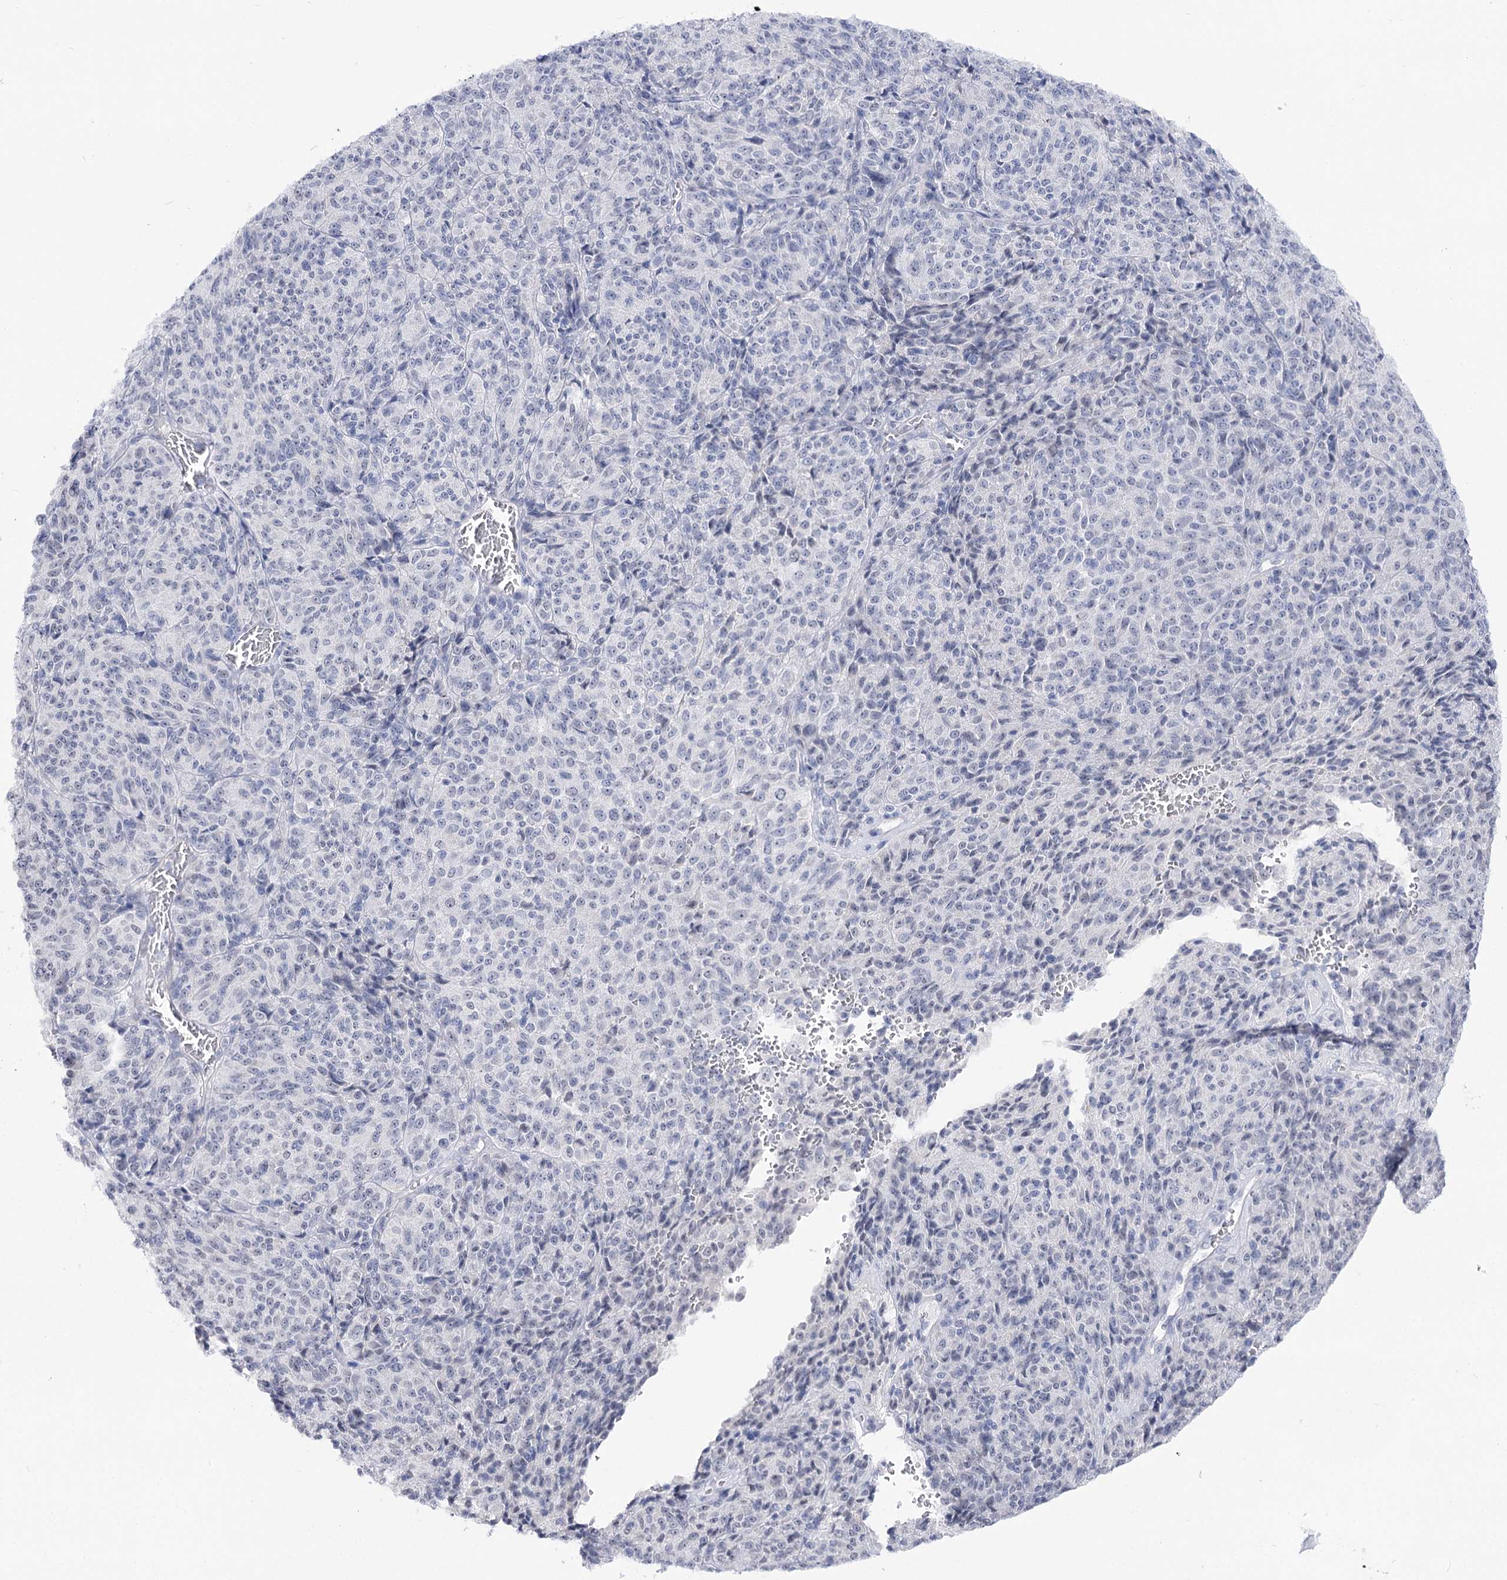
{"staining": {"intensity": "negative", "quantity": "none", "location": "none"}, "tissue": "melanoma", "cell_type": "Tumor cells", "image_type": "cancer", "snomed": [{"axis": "morphology", "description": "Malignant melanoma, Metastatic site"}, {"axis": "topography", "description": "Brain"}], "caption": "Tumor cells are negative for brown protein staining in melanoma.", "gene": "ATP10B", "patient": {"sex": "female", "age": 56}}